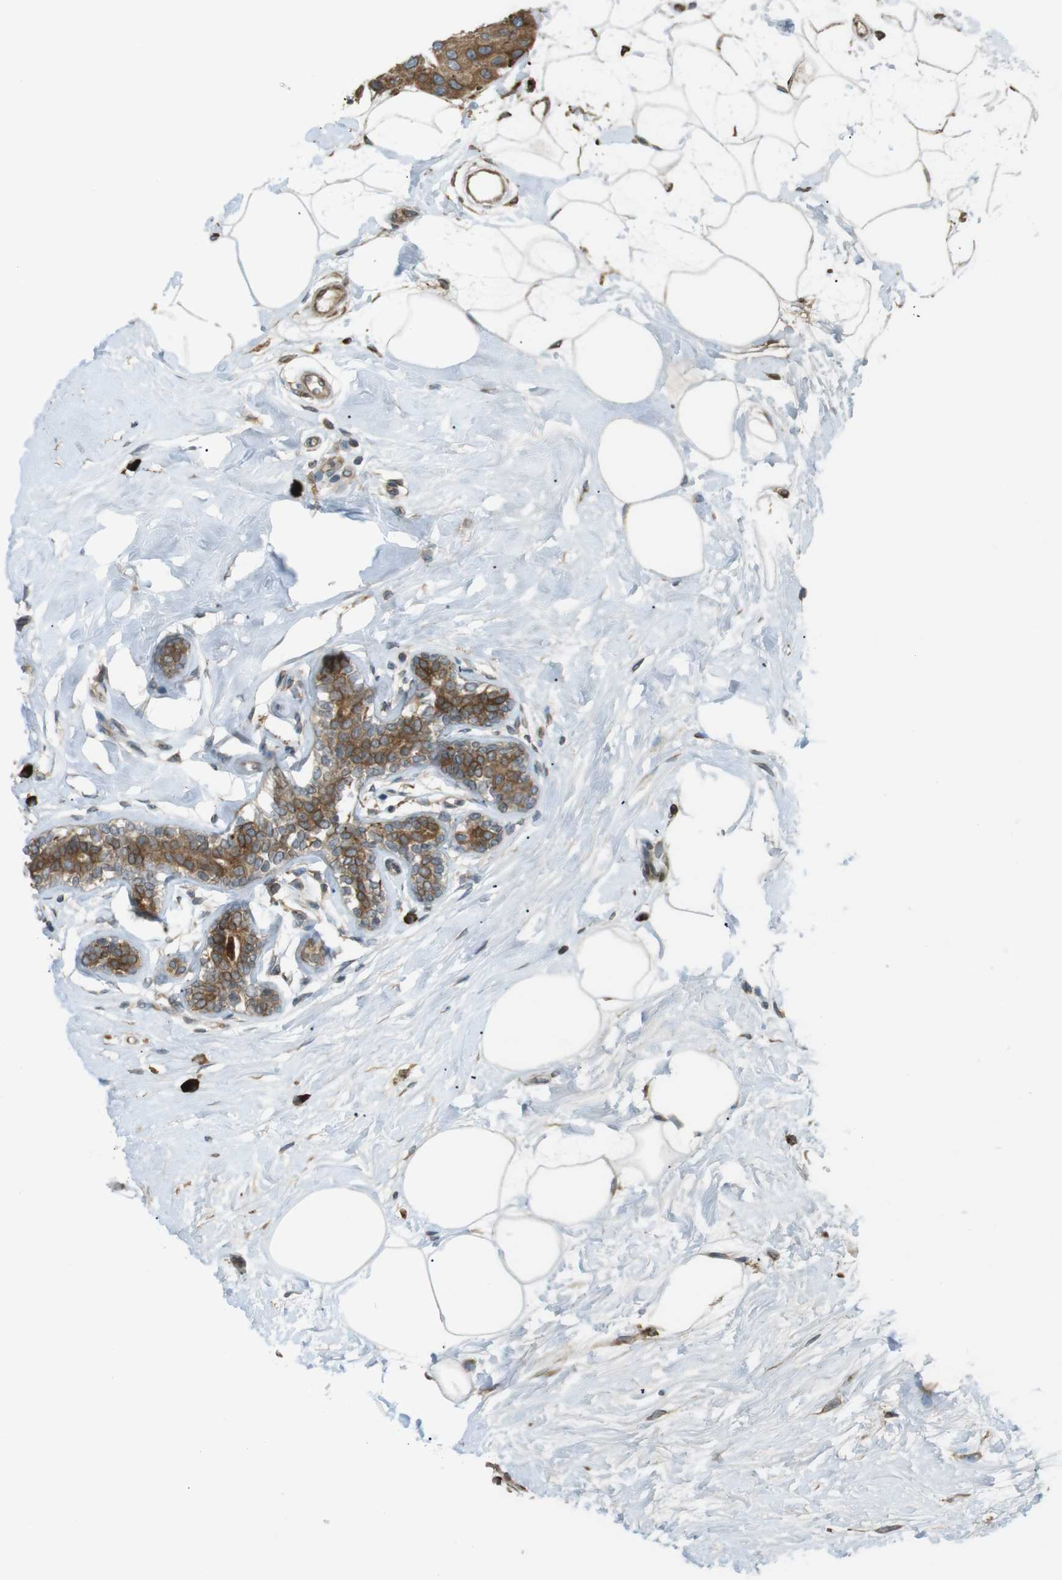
{"staining": {"intensity": "moderate", "quantity": ">75%", "location": "cytoplasmic/membranous"}, "tissue": "breast cancer", "cell_type": "Tumor cells", "image_type": "cancer", "snomed": [{"axis": "morphology", "description": "Normal tissue, NOS"}, {"axis": "morphology", "description": "Duct carcinoma"}, {"axis": "topography", "description": "Breast"}], "caption": "Breast invasive ductal carcinoma stained for a protein (brown) shows moderate cytoplasmic/membranous positive staining in about >75% of tumor cells.", "gene": "TMED4", "patient": {"sex": "female", "age": 39}}